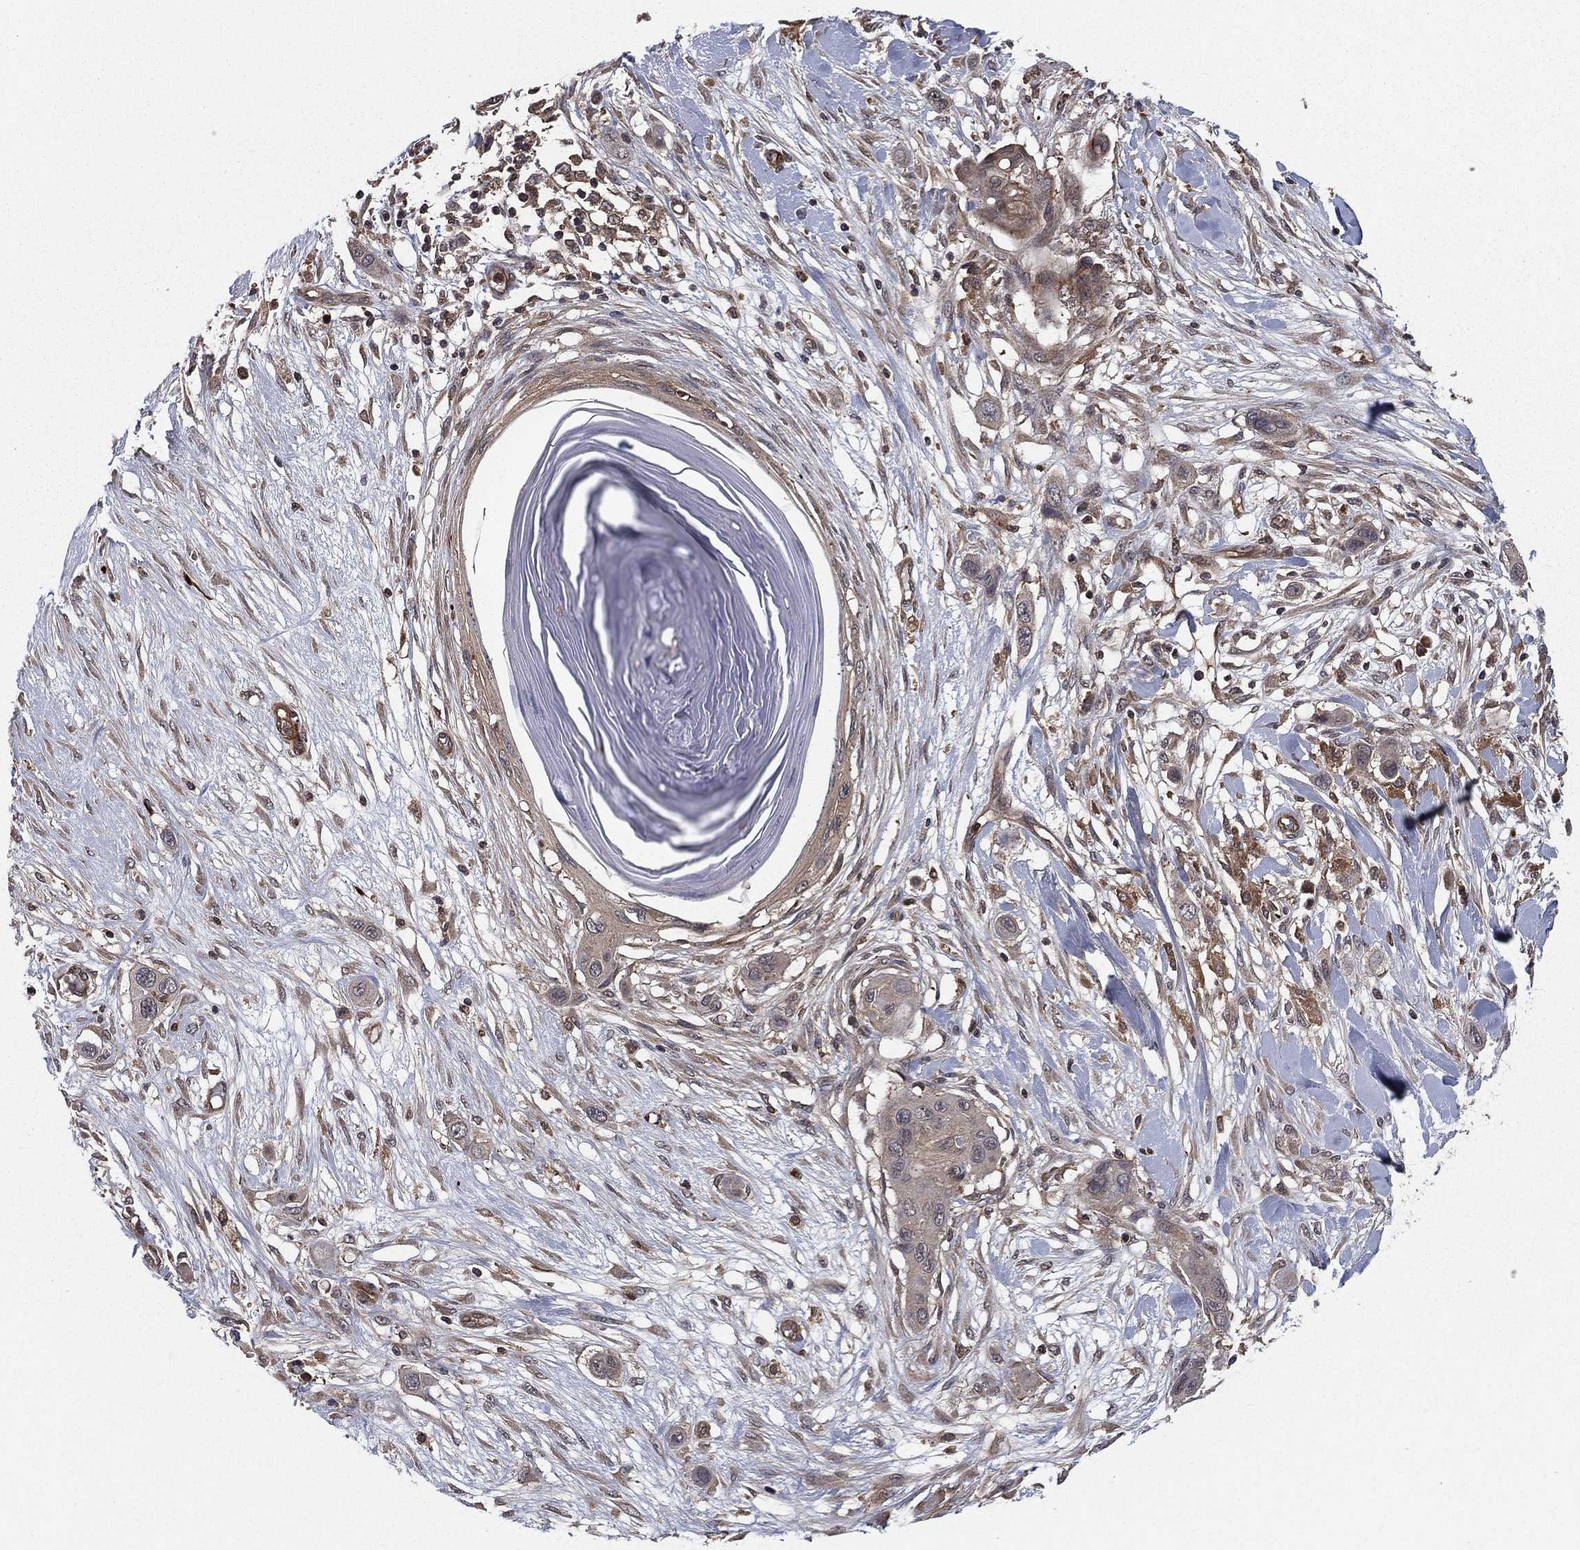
{"staining": {"intensity": "negative", "quantity": "none", "location": "none"}, "tissue": "skin cancer", "cell_type": "Tumor cells", "image_type": "cancer", "snomed": [{"axis": "morphology", "description": "Squamous cell carcinoma, NOS"}, {"axis": "topography", "description": "Skin"}], "caption": "This is an IHC image of human skin squamous cell carcinoma. There is no positivity in tumor cells.", "gene": "CERT1", "patient": {"sex": "male", "age": 79}}